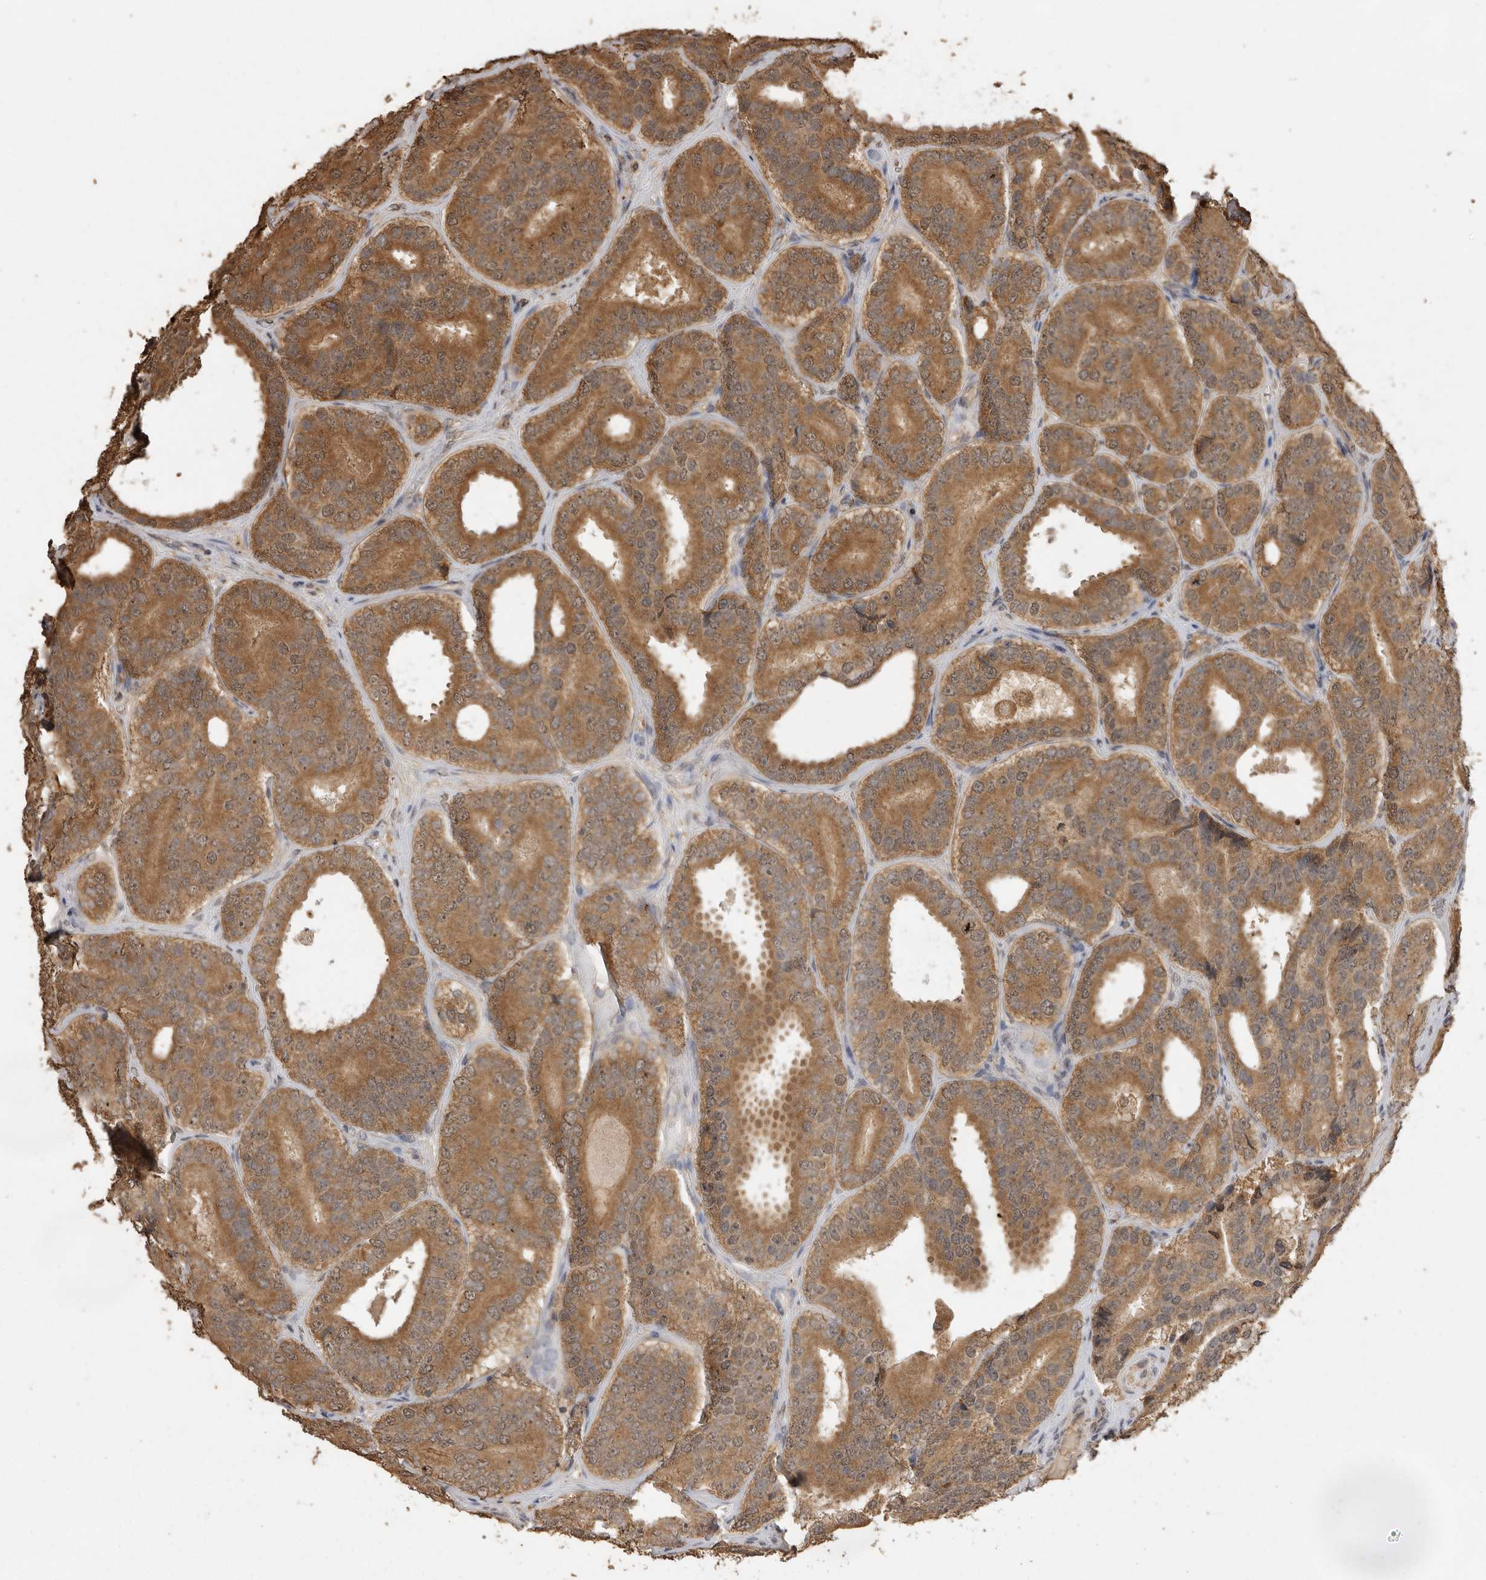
{"staining": {"intensity": "strong", "quantity": ">75%", "location": "cytoplasmic/membranous"}, "tissue": "prostate cancer", "cell_type": "Tumor cells", "image_type": "cancer", "snomed": [{"axis": "morphology", "description": "Adenocarcinoma, High grade"}, {"axis": "topography", "description": "Prostate"}], "caption": "There is high levels of strong cytoplasmic/membranous staining in tumor cells of adenocarcinoma (high-grade) (prostate), as demonstrated by immunohistochemical staining (brown color).", "gene": "JAG2", "patient": {"sex": "male", "age": 56}}